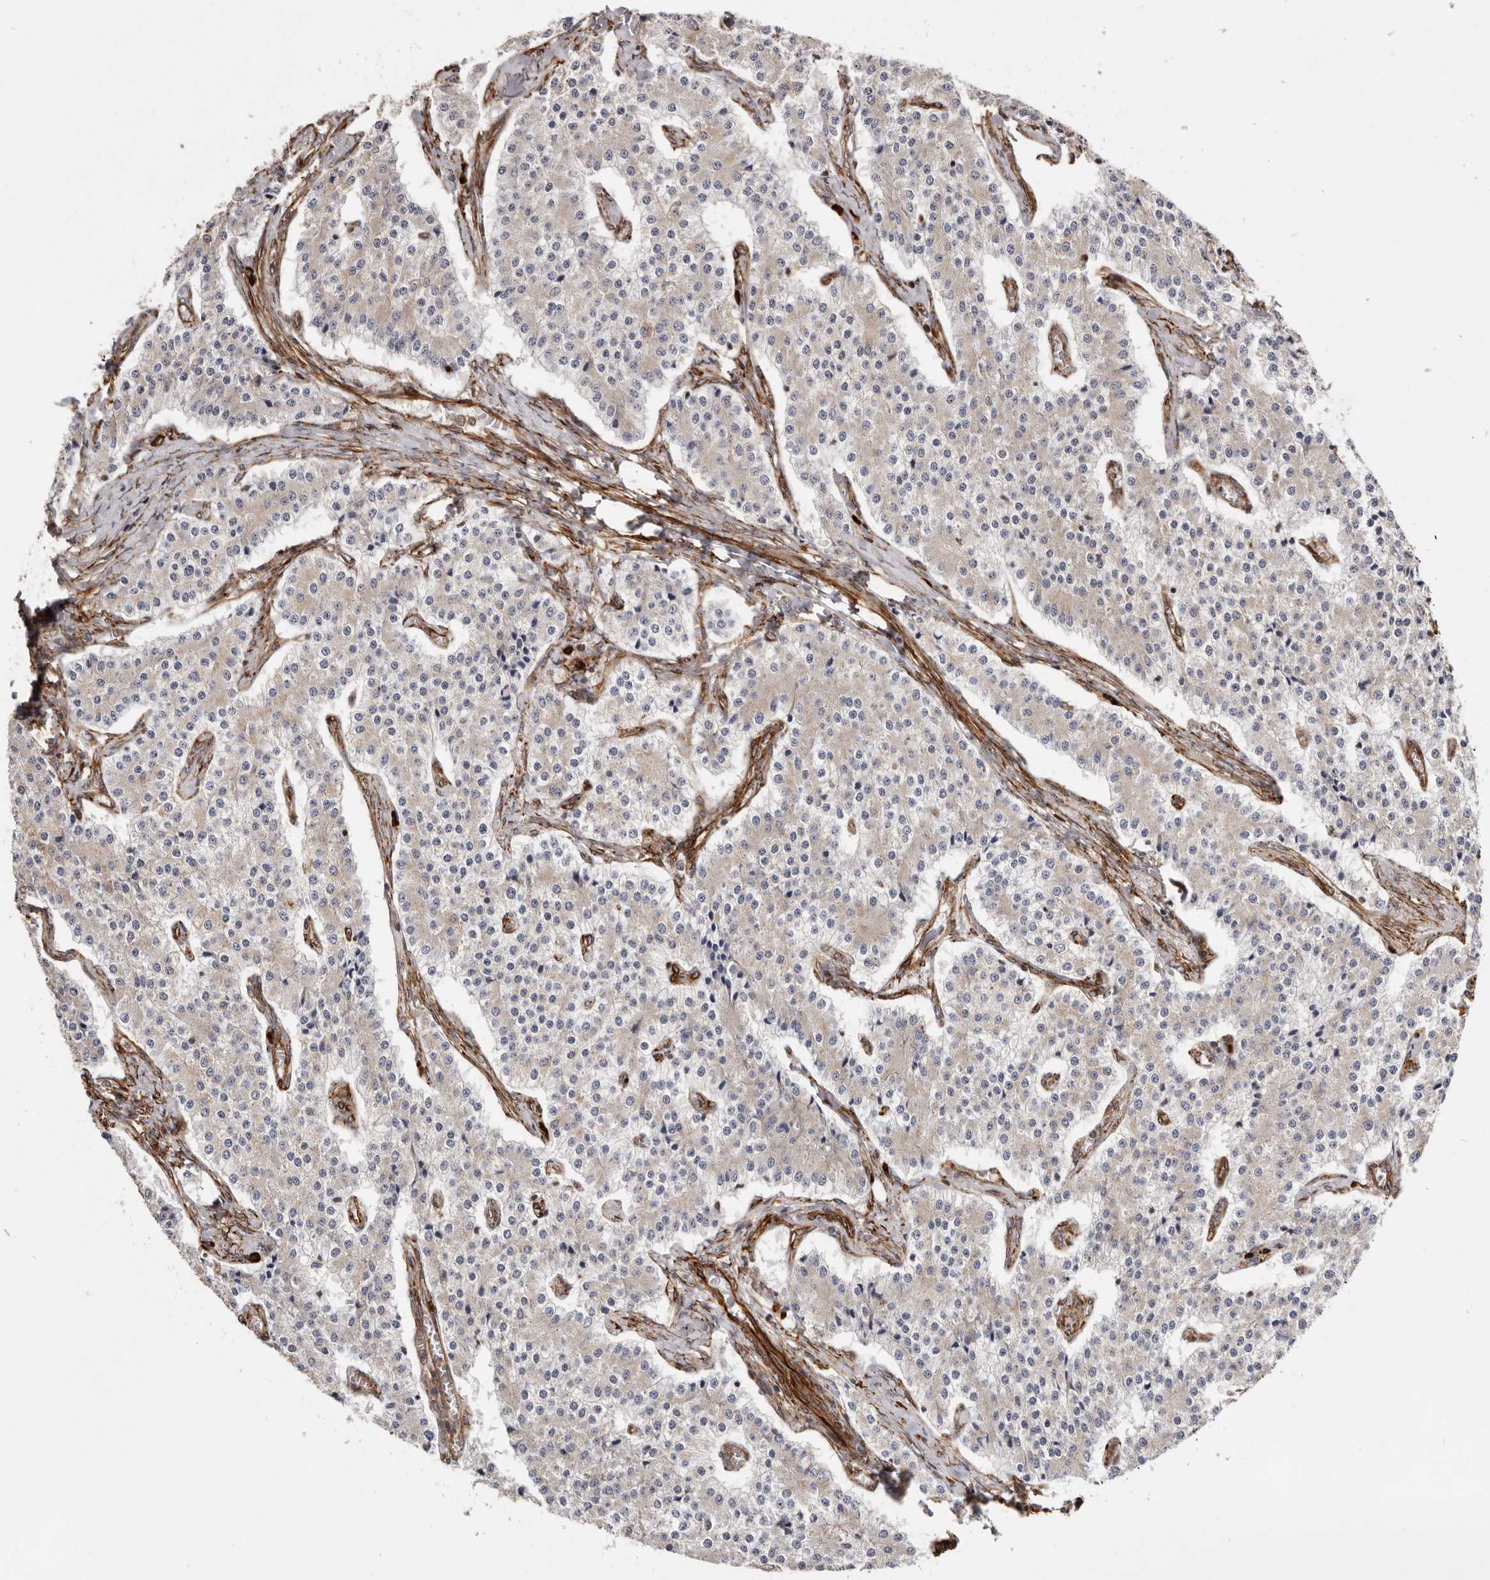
{"staining": {"intensity": "negative", "quantity": "none", "location": "none"}, "tissue": "carcinoid", "cell_type": "Tumor cells", "image_type": "cancer", "snomed": [{"axis": "morphology", "description": "Carcinoid, malignant, NOS"}, {"axis": "topography", "description": "Colon"}], "caption": "Immunohistochemistry histopathology image of neoplastic tissue: human carcinoid stained with DAB reveals no significant protein staining in tumor cells. (Immunohistochemistry, brightfield microscopy, high magnification).", "gene": "WDTC1", "patient": {"sex": "female", "age": 52}}